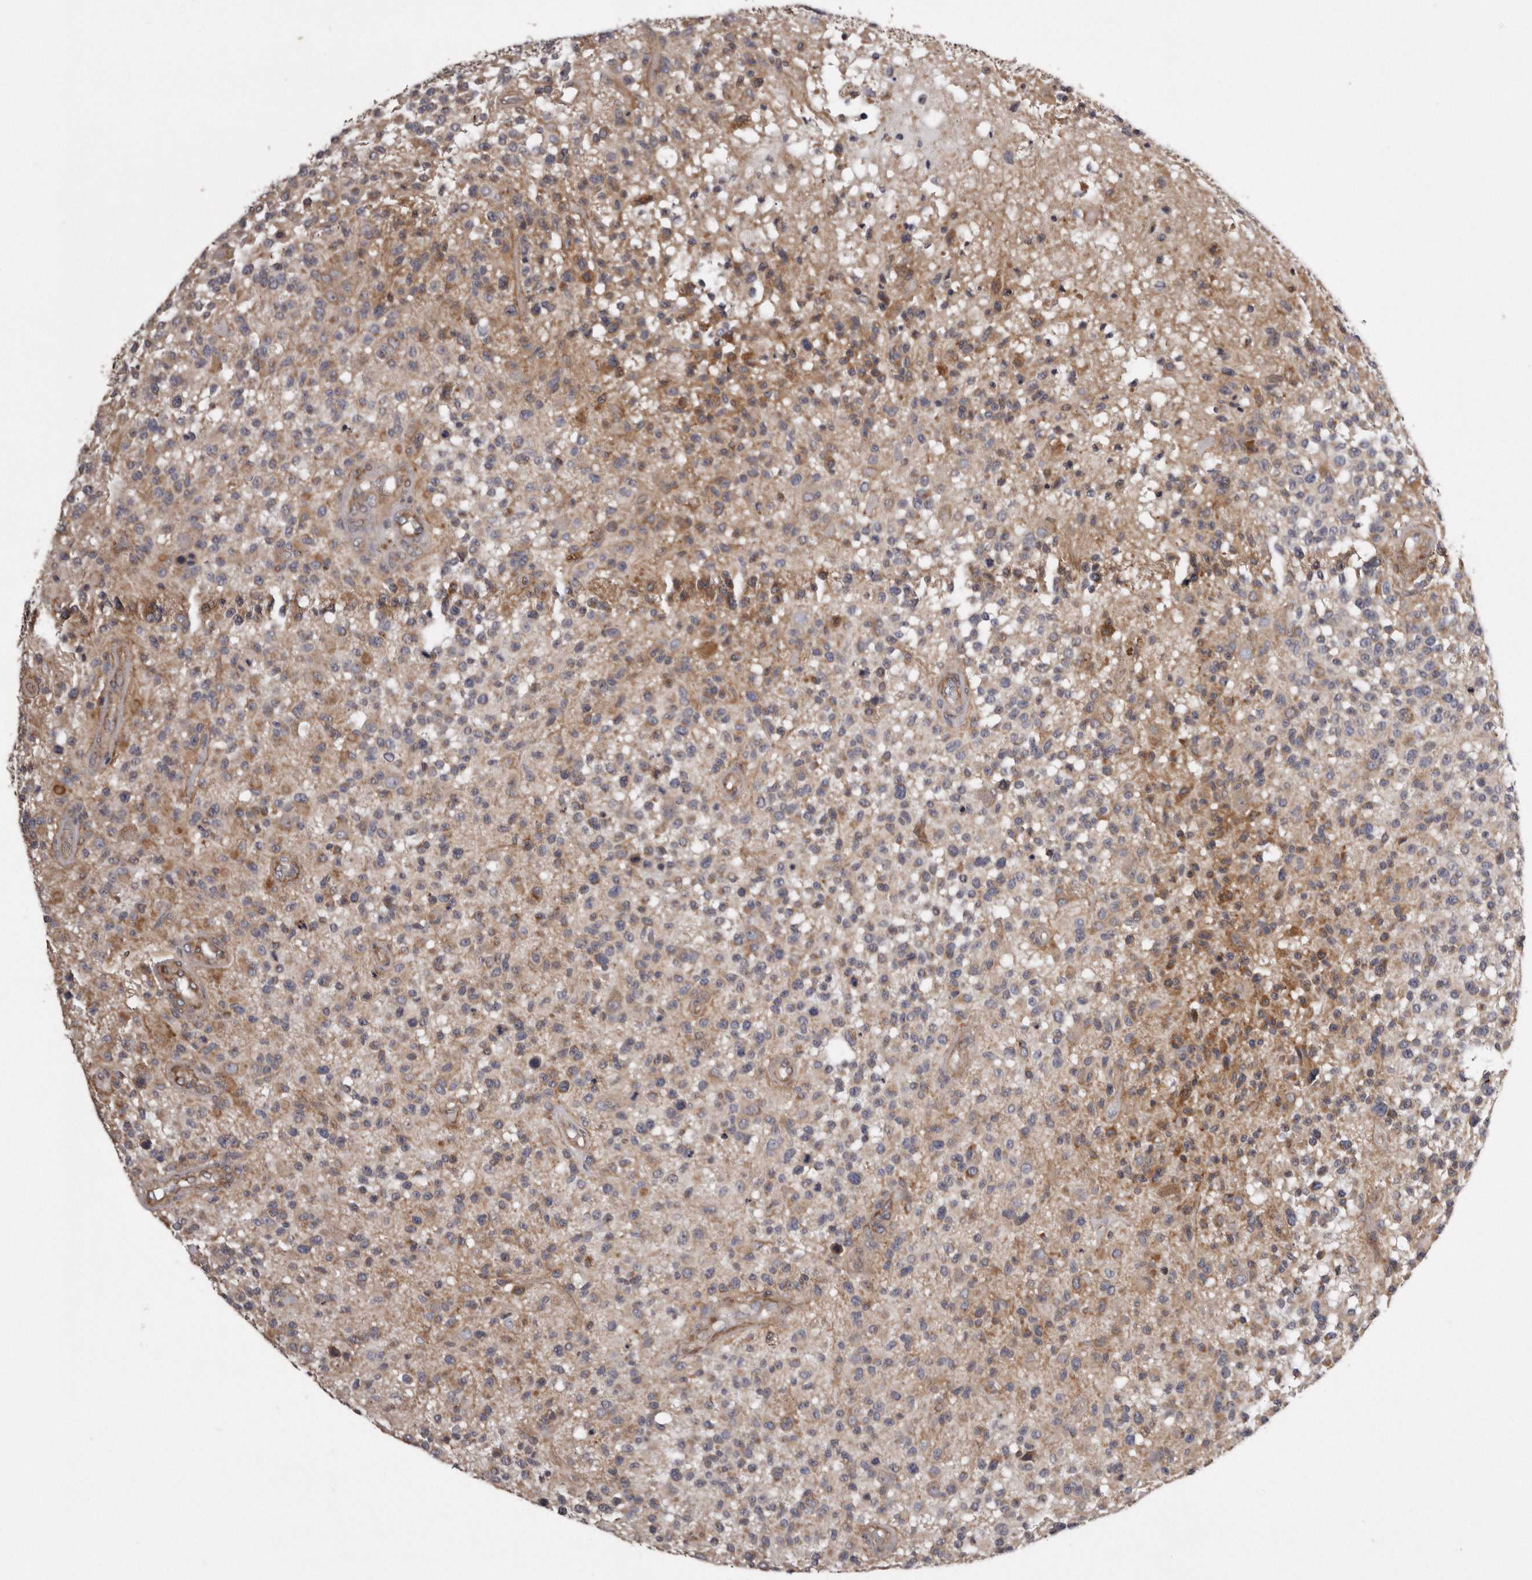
{"staining": {"intensity": "moderate", "quantity": "25%-75%", "location": "cytoplasmic/membranous"}, "tissue": "glioma", "cell_type": "Tumor cells", "image_type": "cancer", "snomed": [{"axis": "morphology", "description": "Glioma, malignant, High grade"}, {"axis": "morphology", "description": "Glioblastoma, NOS"}, {"axis": "topography", "description": "Brain"}], "caption": "Approximately 25%-75% of tumor cells in human malignant glioma (high-grade) show moderate cytoplasmic/membranous protein positivity as visualized by brown immunohistochemical staining.", "gene": "ARMCX1", "patient": {"sex": "male", "age": 60}}